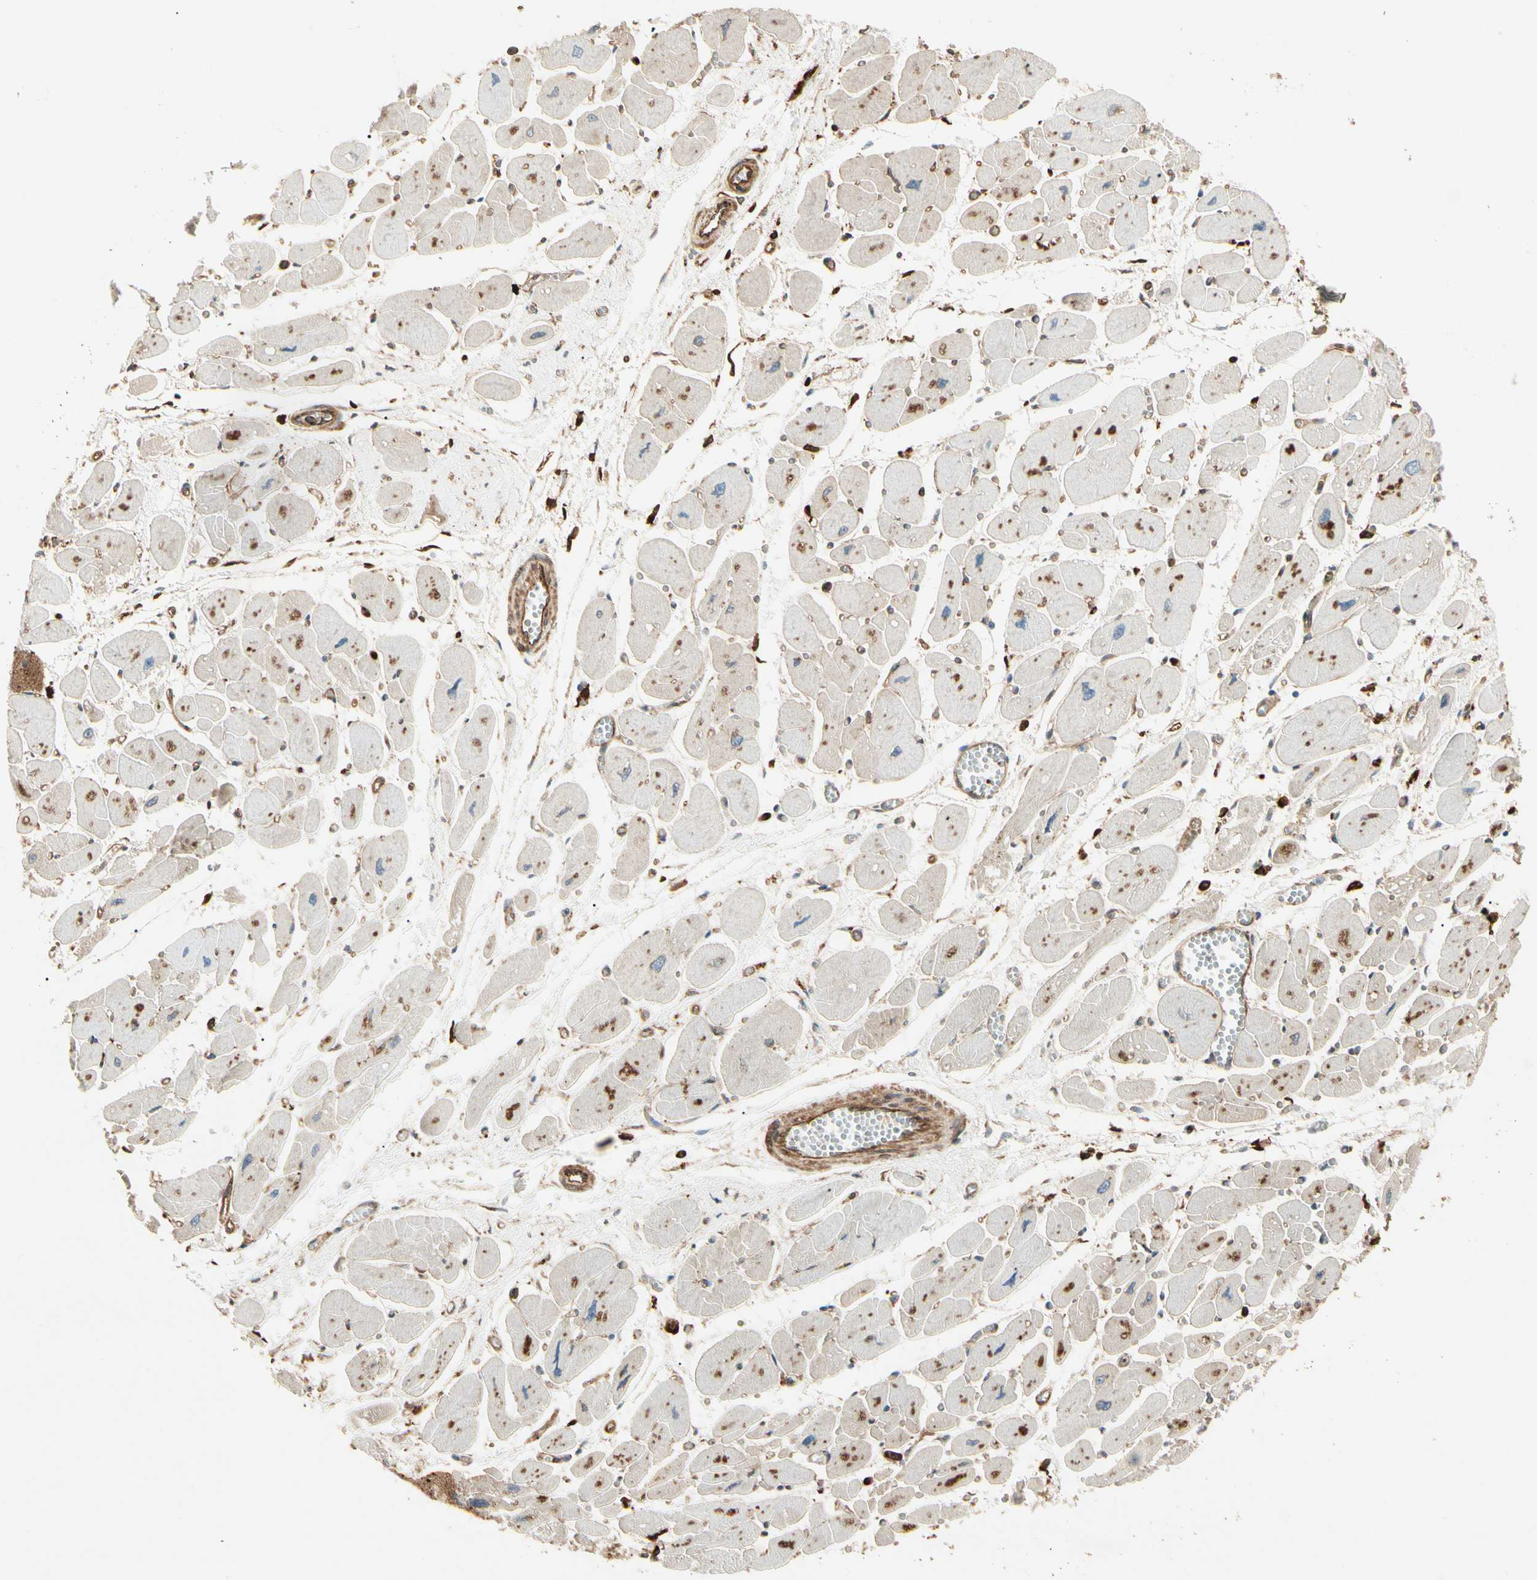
{"staining": {"intensity": "moderate", "quantity": "25%-75%", "location": "cytoplasmic/membranous"}, "tissue": "heart muscle", "cell_type": "Cardiomyocytes", "image_type": "normal", "snomed": [{"axis": "morphology", "description": "Normal tissue, NOS"}, {"axis": "topography", "description": "Heart"}], "caption": "Moderate cytoplasmic/membranous positivity for a protein is seen in approximately 25%-75% of cardiomyocytes of normal heart muscle using immunohistochemistry.", "gene": "ARPC2", "patient": {"sex": "female", "age": 54}}